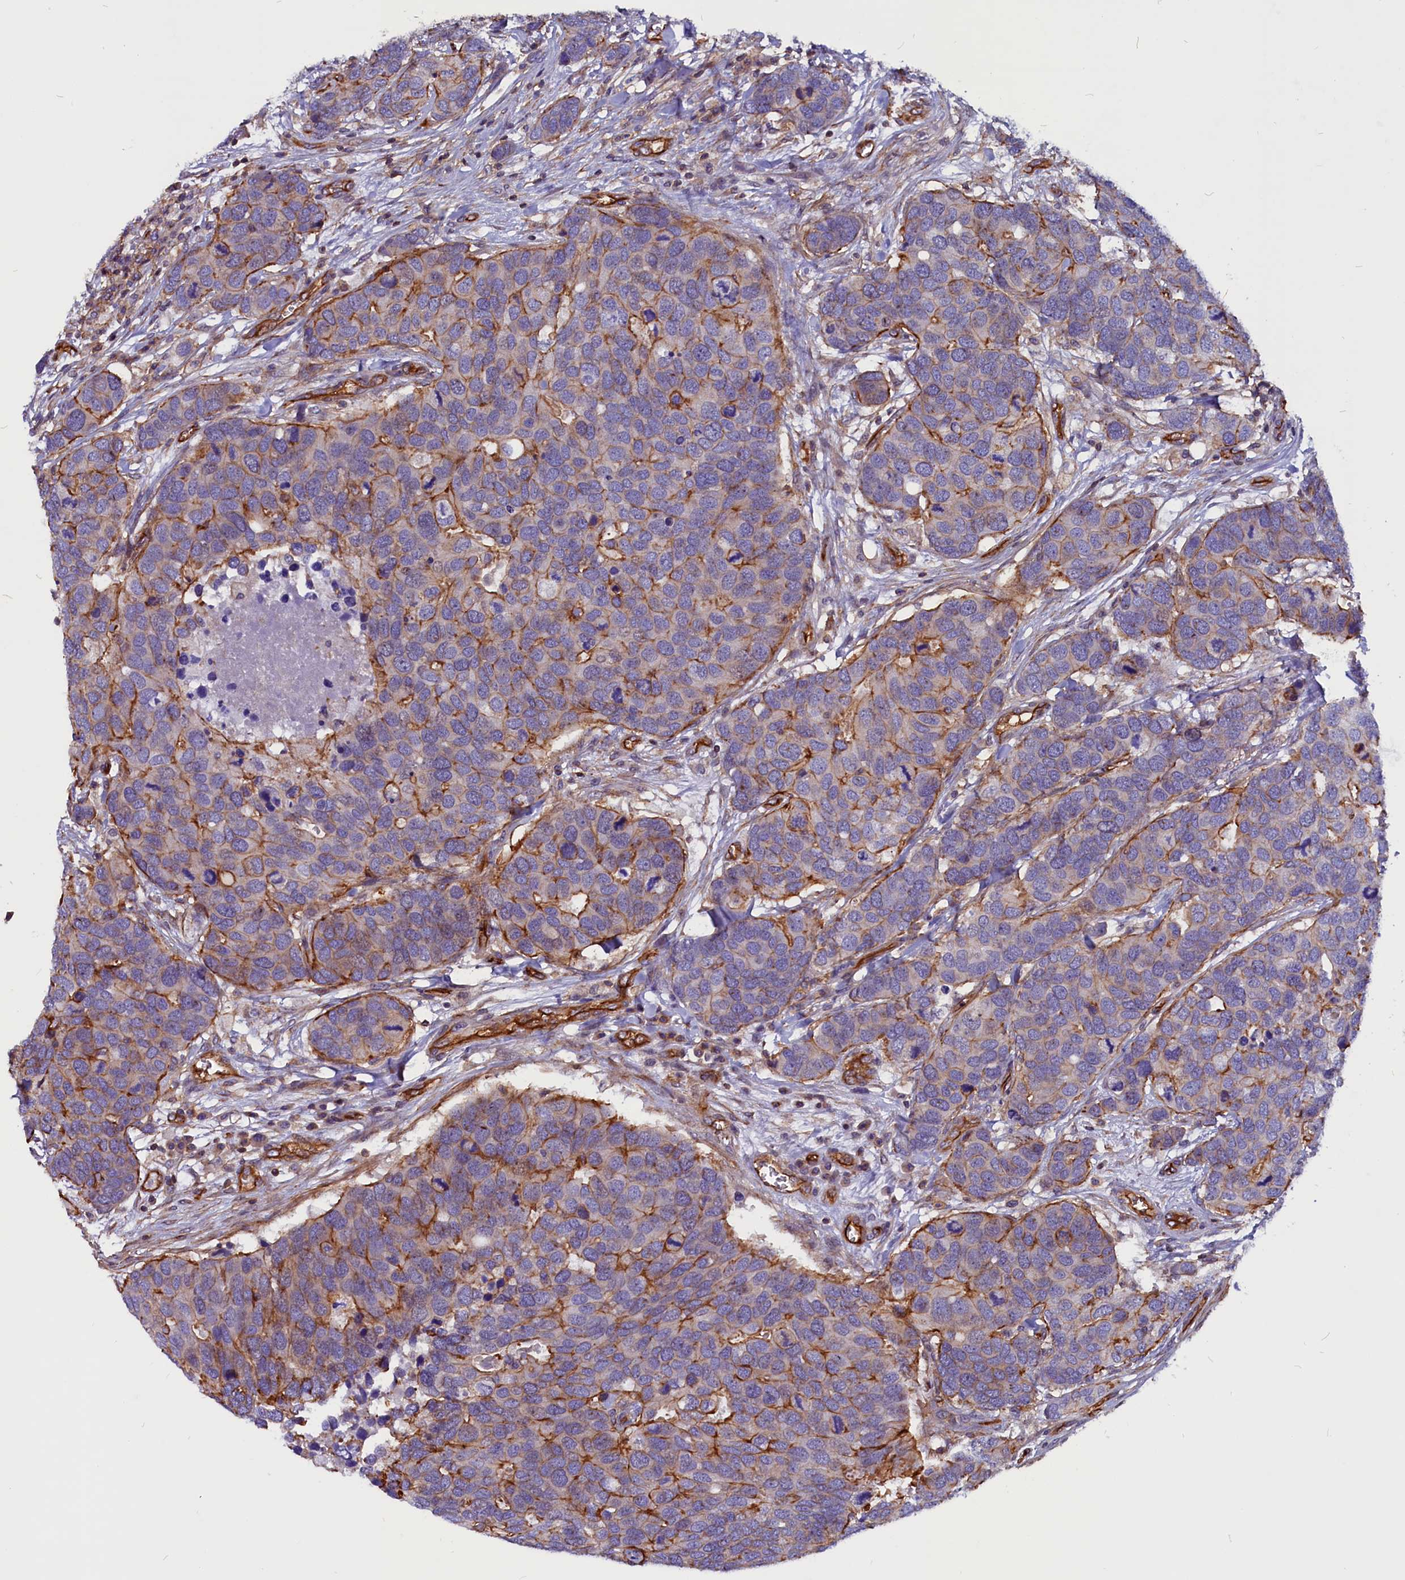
{"staining": {"intensity": "moderate", "quantity": "<25%", "location": "cytoplasmic/membranous"}, "tissue": "breast cancer", "cell_type": "Tumor cells", "image_type": "cancer", "snomed": [{"axis": "morphology", "description": "Duct carcinoma"}, {"axis": "topography", "description": "Breast"}], "caption": "Breast cancer (invasive ductal carcinoma) stained with a brown dye shows moderate cytoplasmic/membranous positive staining in about <25% of tumor cells.", "gene": "ZNF749", "patient": {"sex": "female", "age": 83}}